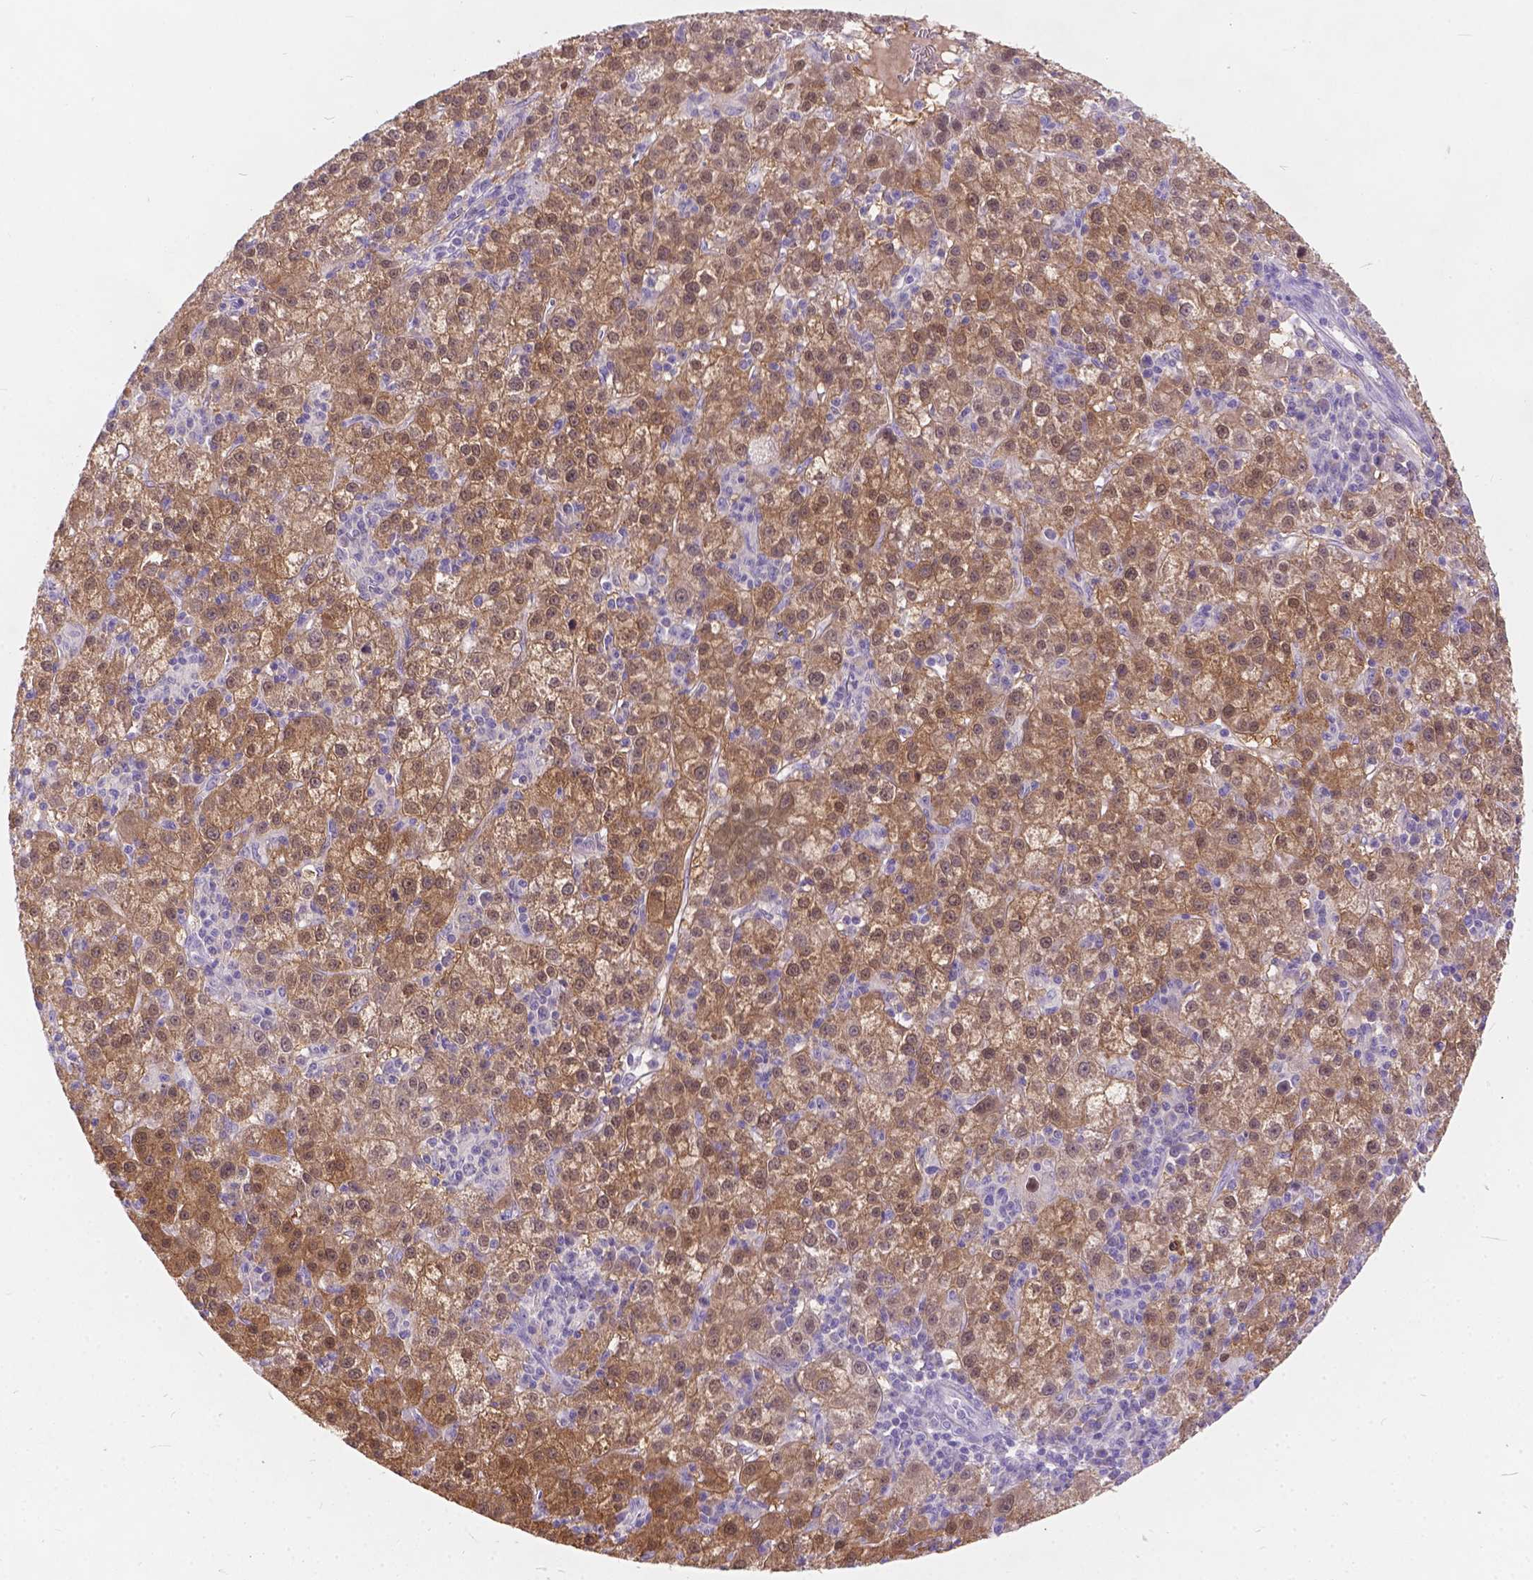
{"staining": {"intensity": "moderate", "quantity": "25%-75%", "location": "cytoplasmic/membranous,nuclear"}, "tissue": "liver cancer", "cell_type": "Tumor cells", "image_type": "cancer", "snomed": [{"axis": "morphology", "description": "Carcinoma, Hepatocellular, NOS"}, {"axis": "topography", "description": "Liver"}], "caption": "Immunohistochemical staining of liver cancer displays medium levels of moderate cytoplasmic/membranous and nuclear protein positivity in about 25%-75% of tumor cells.", "gene": "PEX11G", "patient": {"sex": "female", "age": 60}}